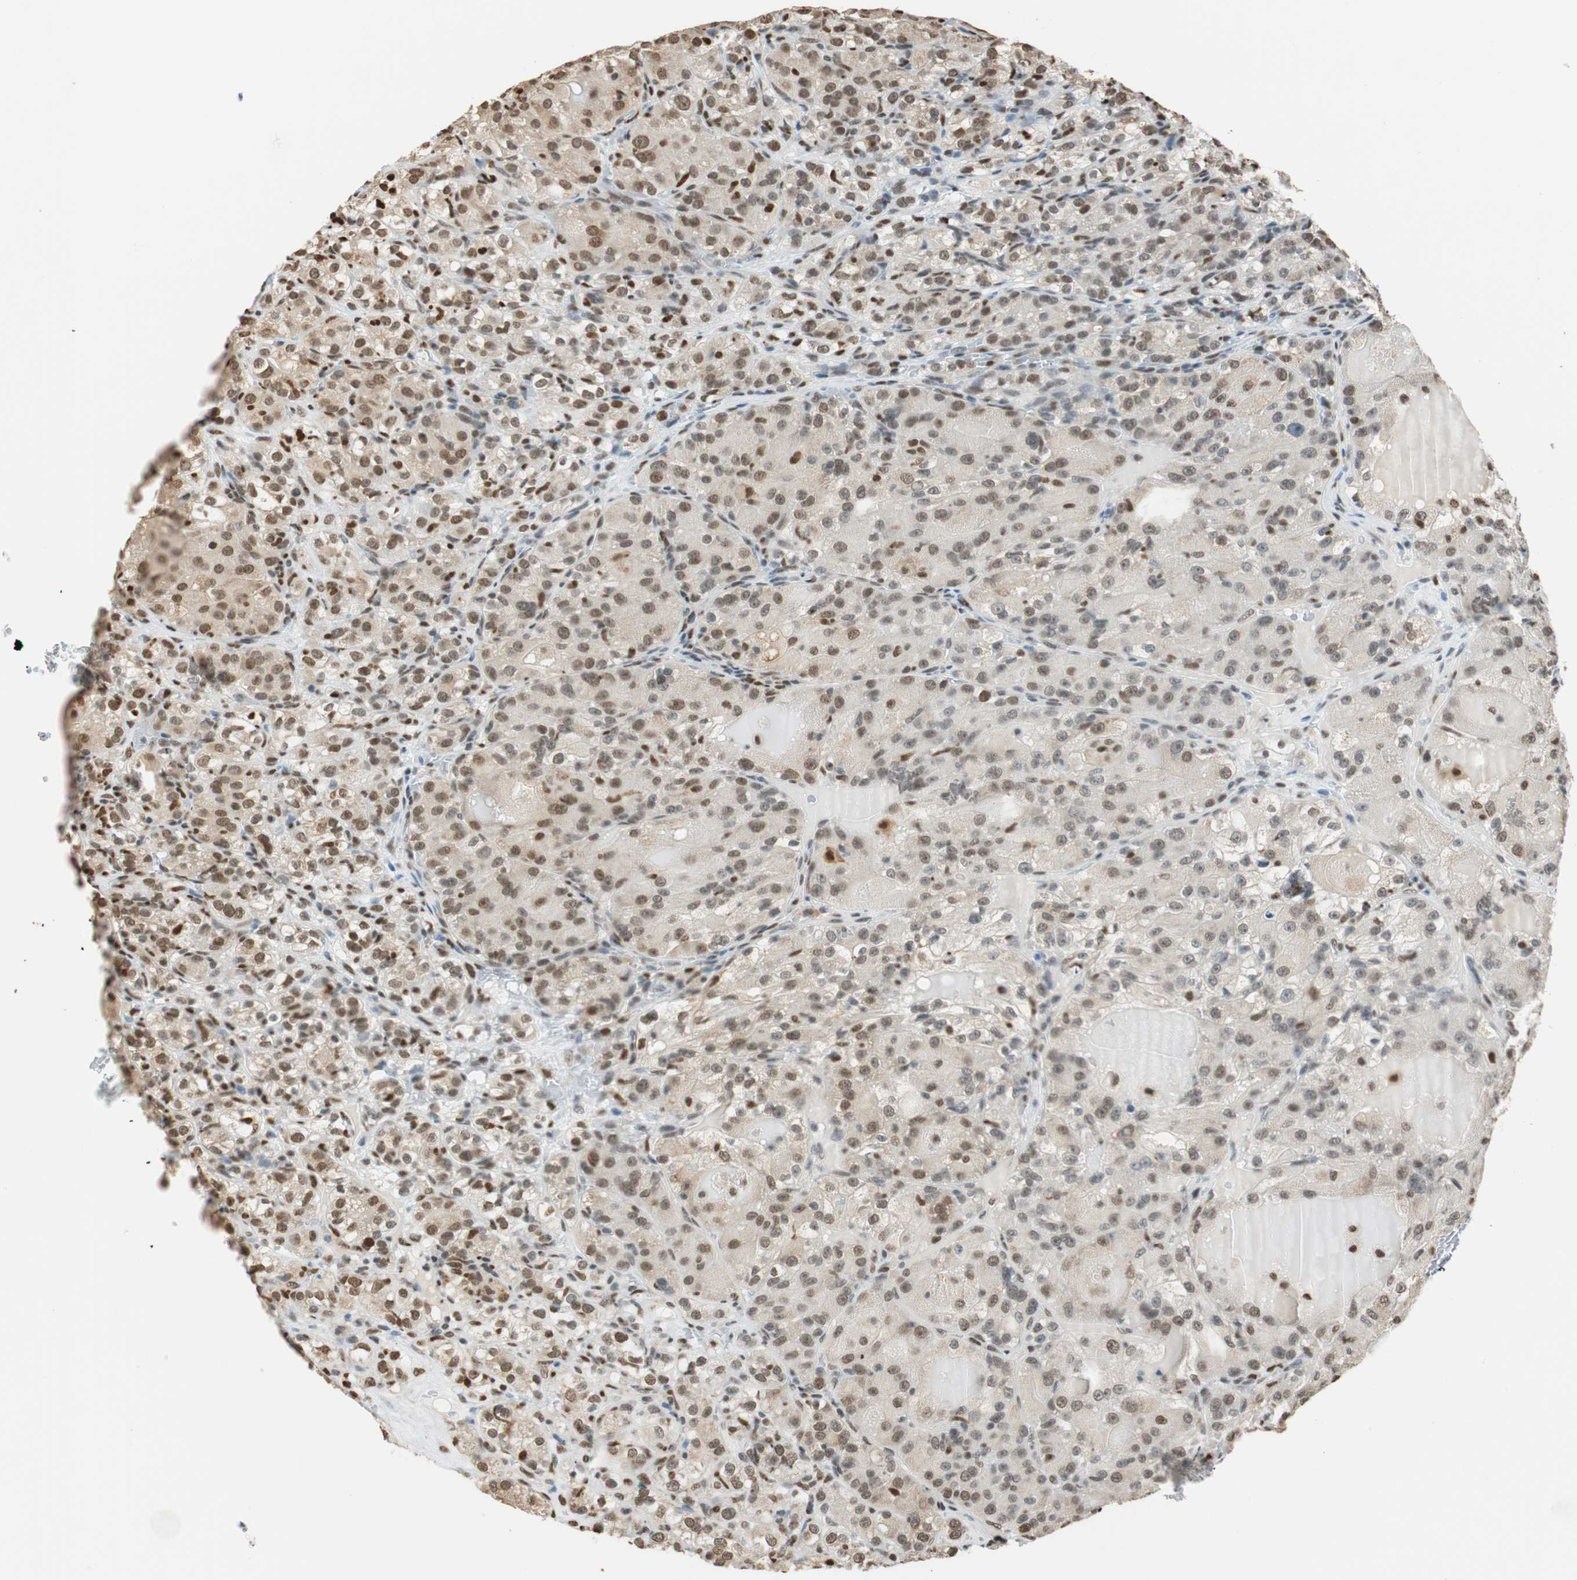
{"staining": {"intensity": "moderate", "quantity": "25%-75%", "location": "cytoplasmic/membranous,nuclear"}, "tissue": "renal cancer", "cell_type": "Tumor cells", "image_type": "cancer", "snomed": [{"axis": "morphology", "description": "Normal tissue, NOS"}, {"axis": "morphology", "description": "Adenocarcinoma, NOS"}, {"axis": "topography", "description": "Kidney"}], "caption": "Human renal adenocarcinoma stained with a protein marker reveals moderate staining in tumor cells.", "gene": "FANCG", "patient": {"sex": "male", "age": 61}}